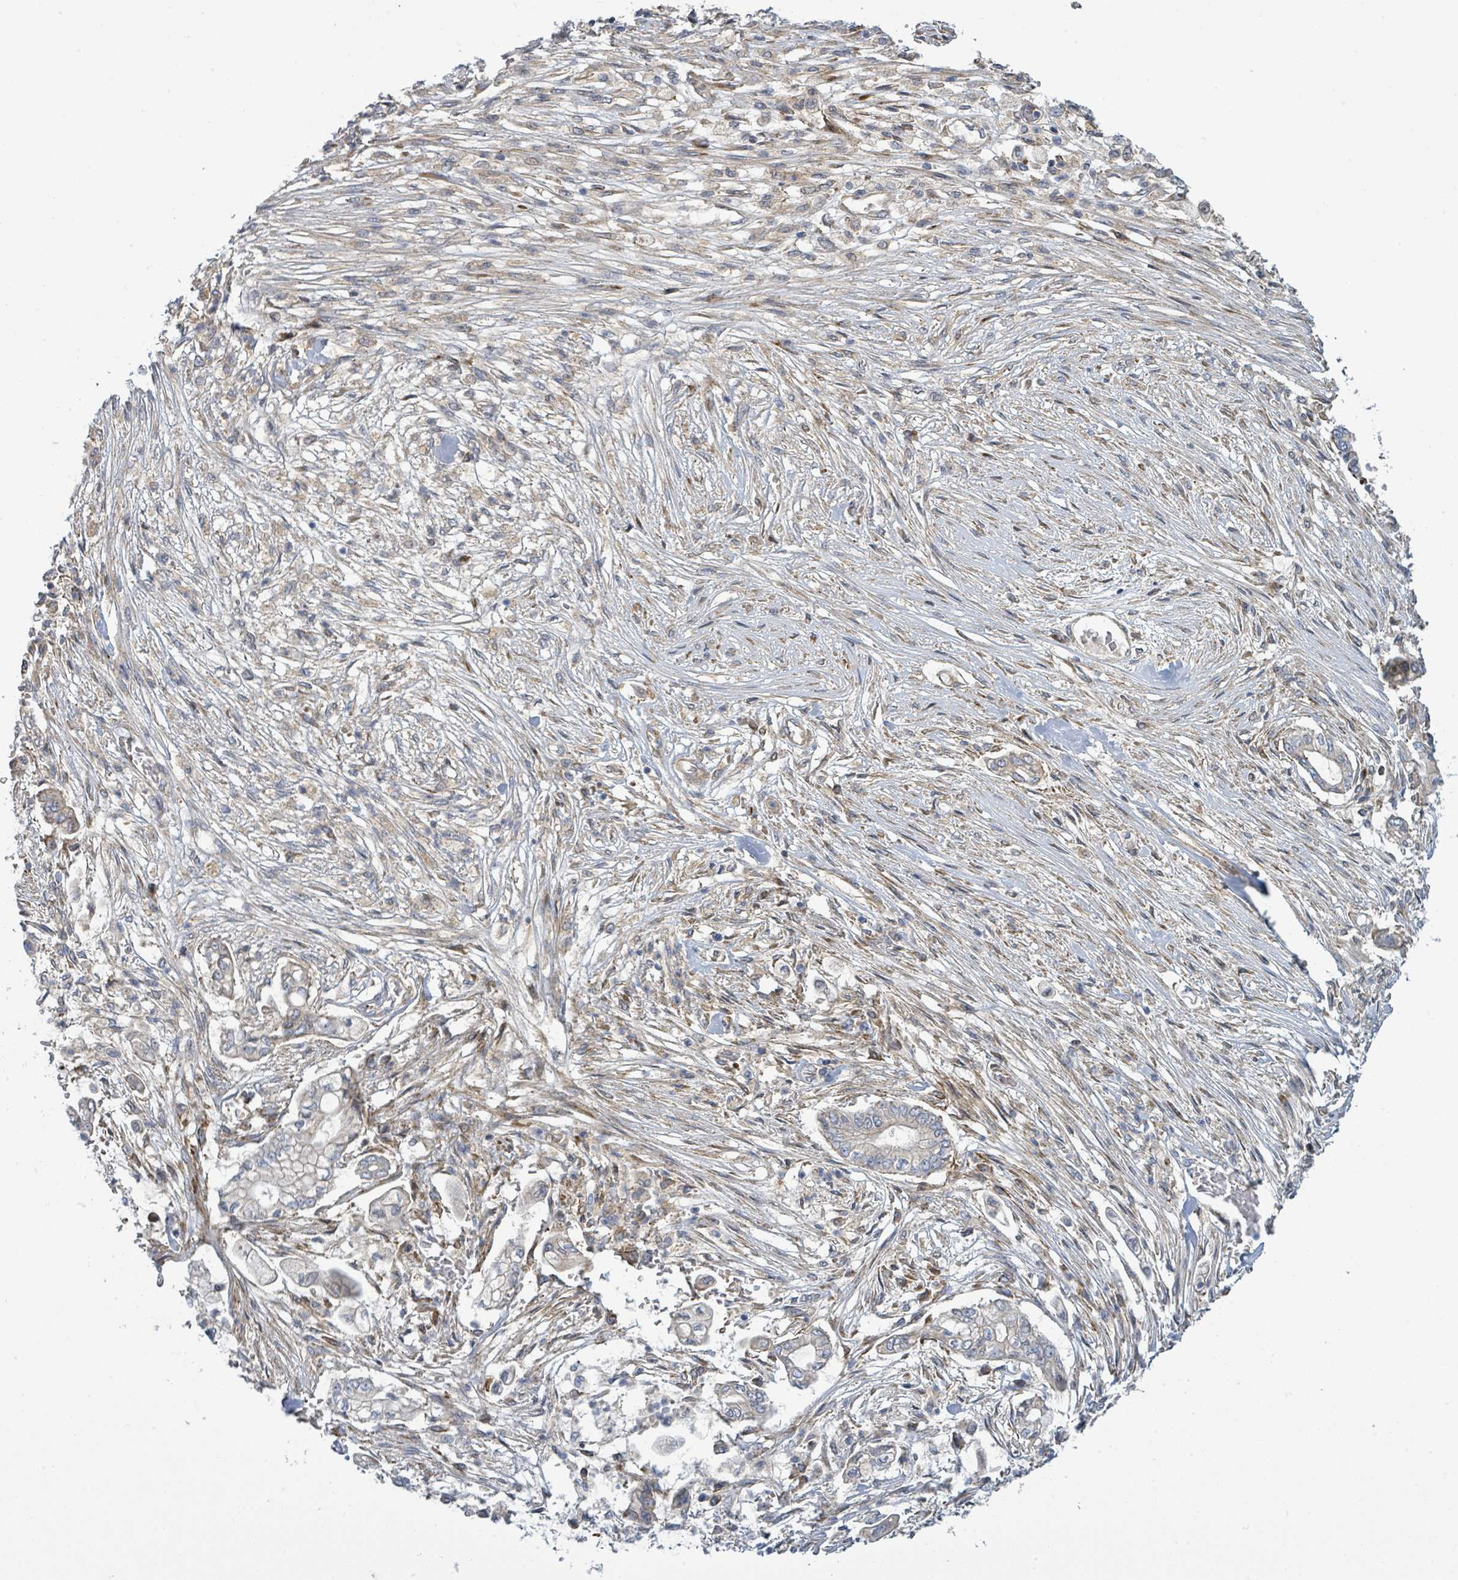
{"staining": {"intensity": "negative", "quantity": "none", "location": "none"}, "tissue": "pancreatic cancer", "cell_type": "Tumor cells", "image_type": "cancer", "snomed": [{"axis": "morphology", "description": "Adenocarcinoma, NOS"}, {"axis": "topography", "description": "Pancreas"}], "caption": "Immunohistochemical staining of pancreatic cancer displays no significant positivity in tumor cells.", "gene": "CFAP210", "patient": {"sex": "female", "age": 69}}